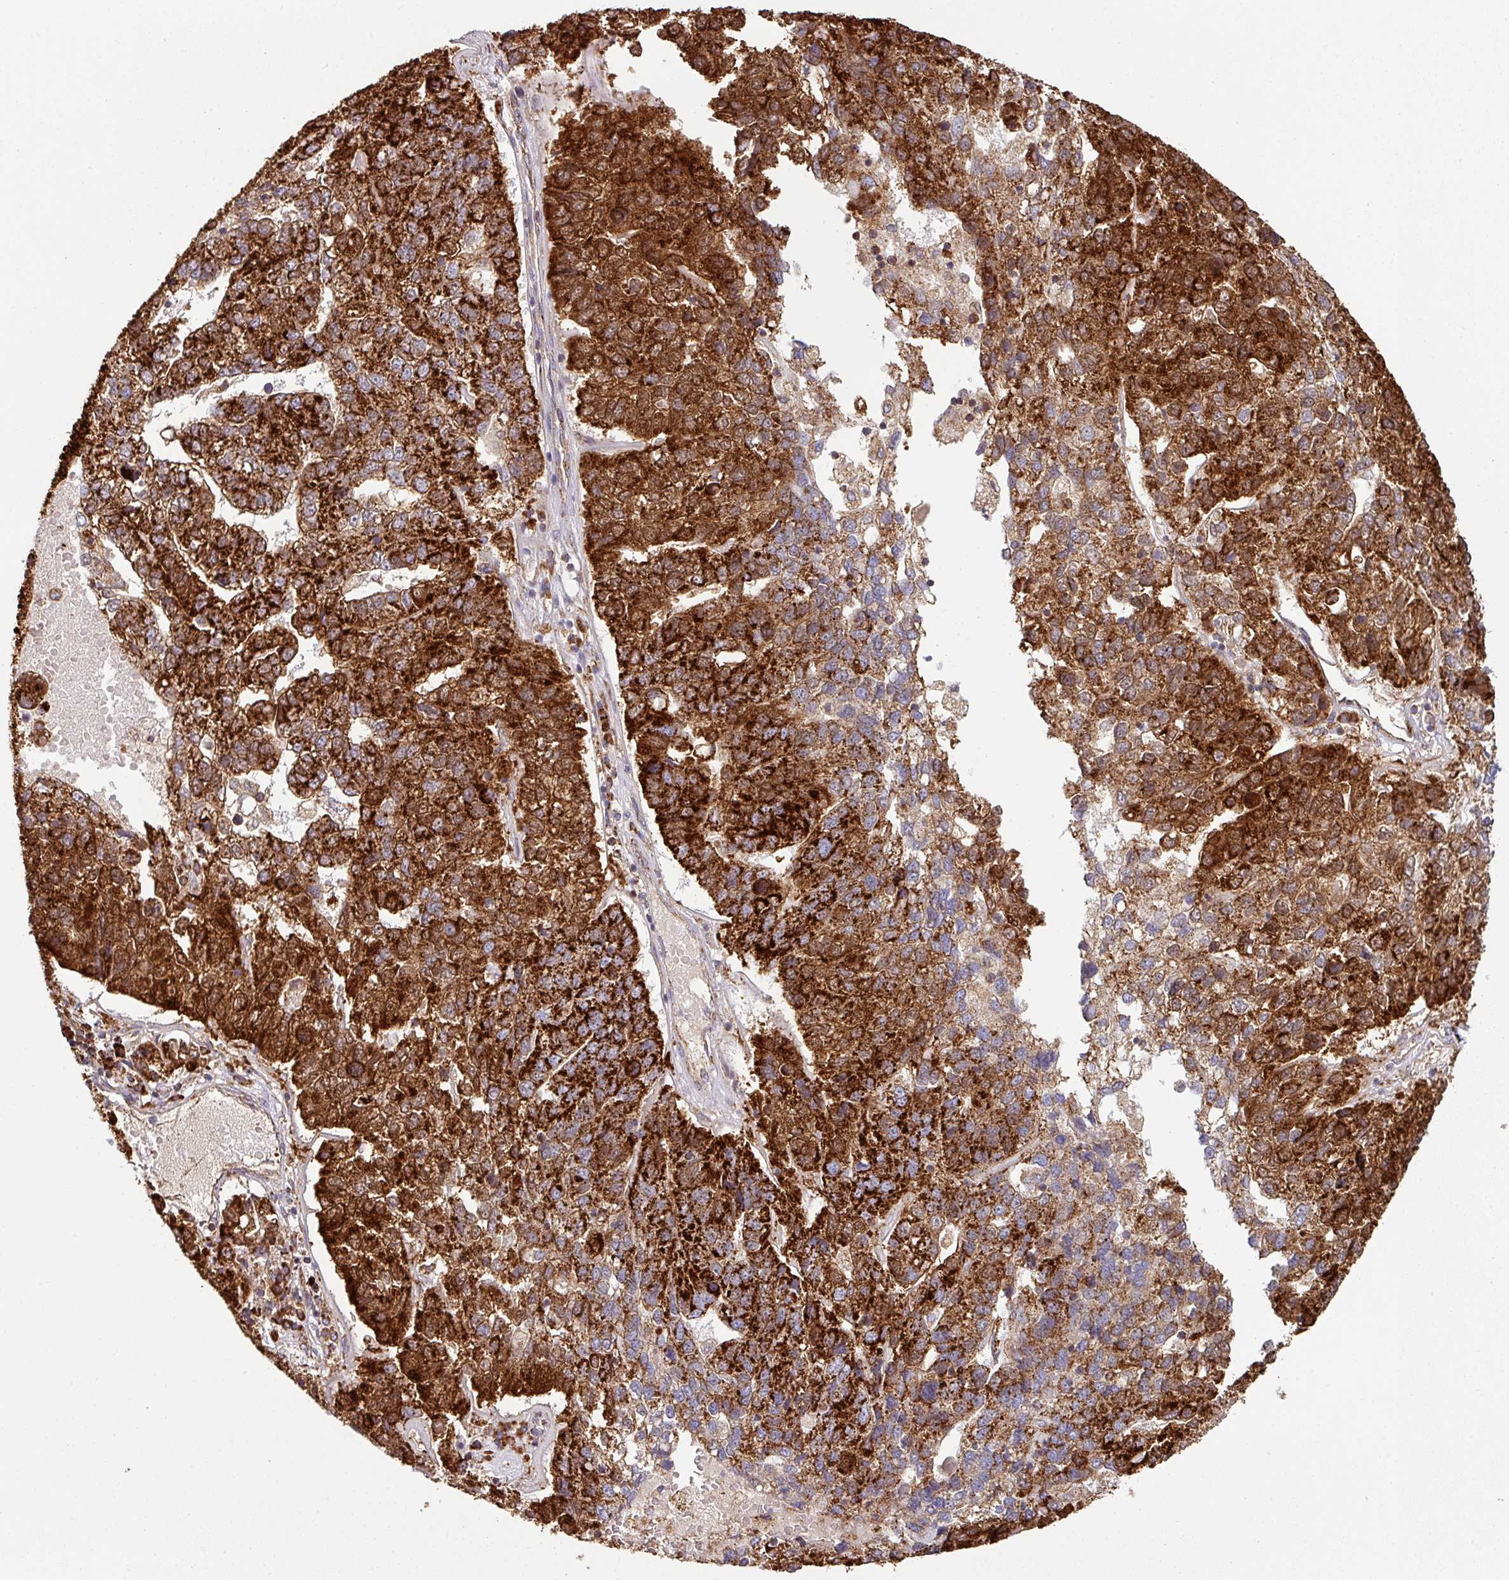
{"staining": {"intensity": "strong", "quantity": ">75%", "location": "cytoplasmic/membranous"}, "tissue": "pancreatic cancer", "cell_type": "Tumor cells", "image_type": "cancer", "snomed": [{"axis": "morphology", "description": "Adenocarcinoma, NOS"}, {"axis": "topography", "description": "Pancreas"}], "caption": "Brown immunohistochemical staining in human pancreatic cancer (adenocarcinoma) exhibits strong cytoplasmic/membranous staining in about >75% of tumor cells.", "gene": "TRAP1", "patient": {"sex": "female", "age": 61}}